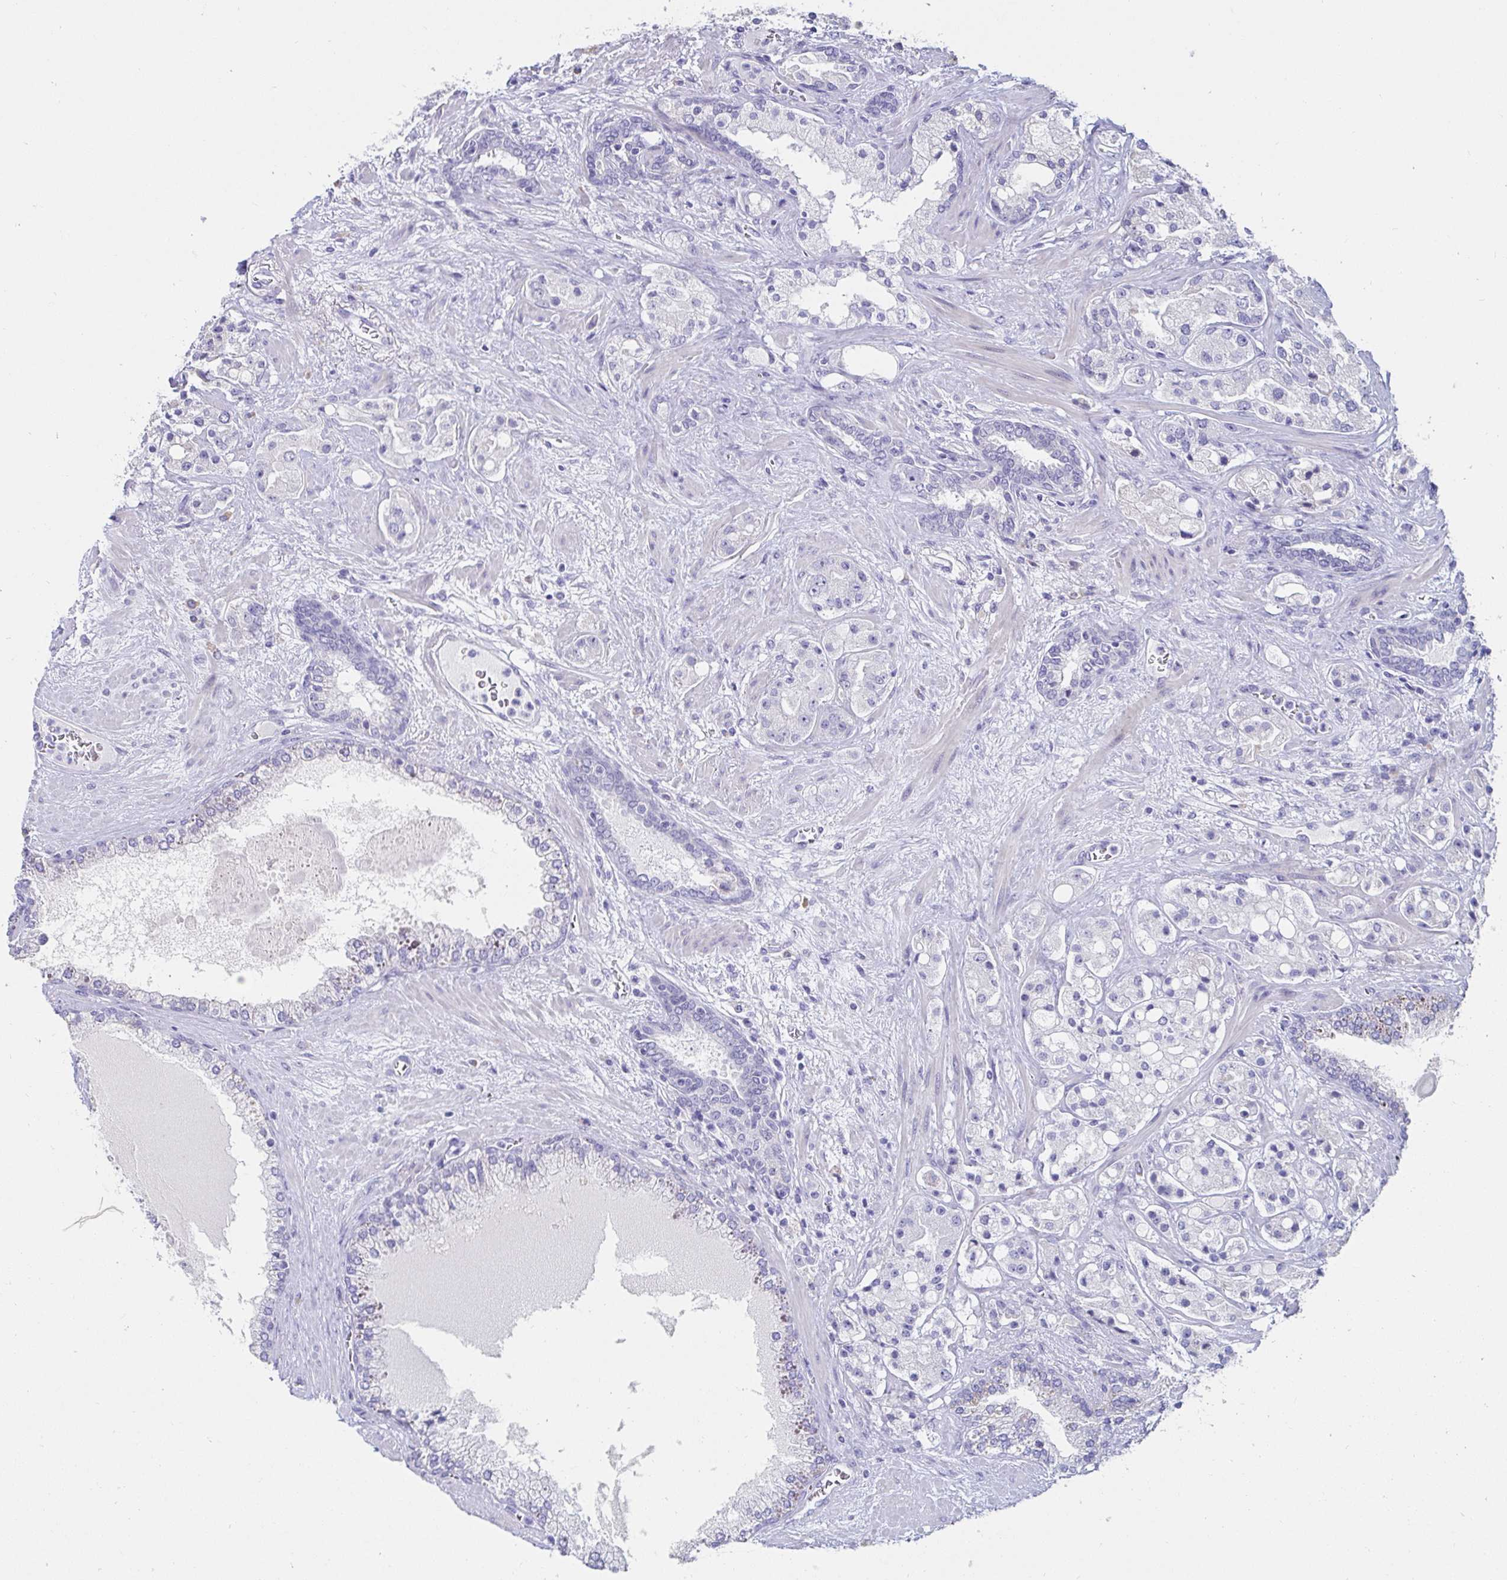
{"staining": {"intensity": "negative", "quantity": "none", "location": "none"}, "tissue": "prostate cancer", "cell_type": "Tumor cells", "image_type": "cancer", "snomed": [{"axis": "morphology", "description": "Adenocarcinoma, High grade"}, {"axis": "topography", "description": "Prostate"}], "caption": "Human prostate cancer stained for a protein using IHC exhibits no staining in tumor cells.", "gene": "C4orf17", "patient": {"sex": "male", "age": 67}}